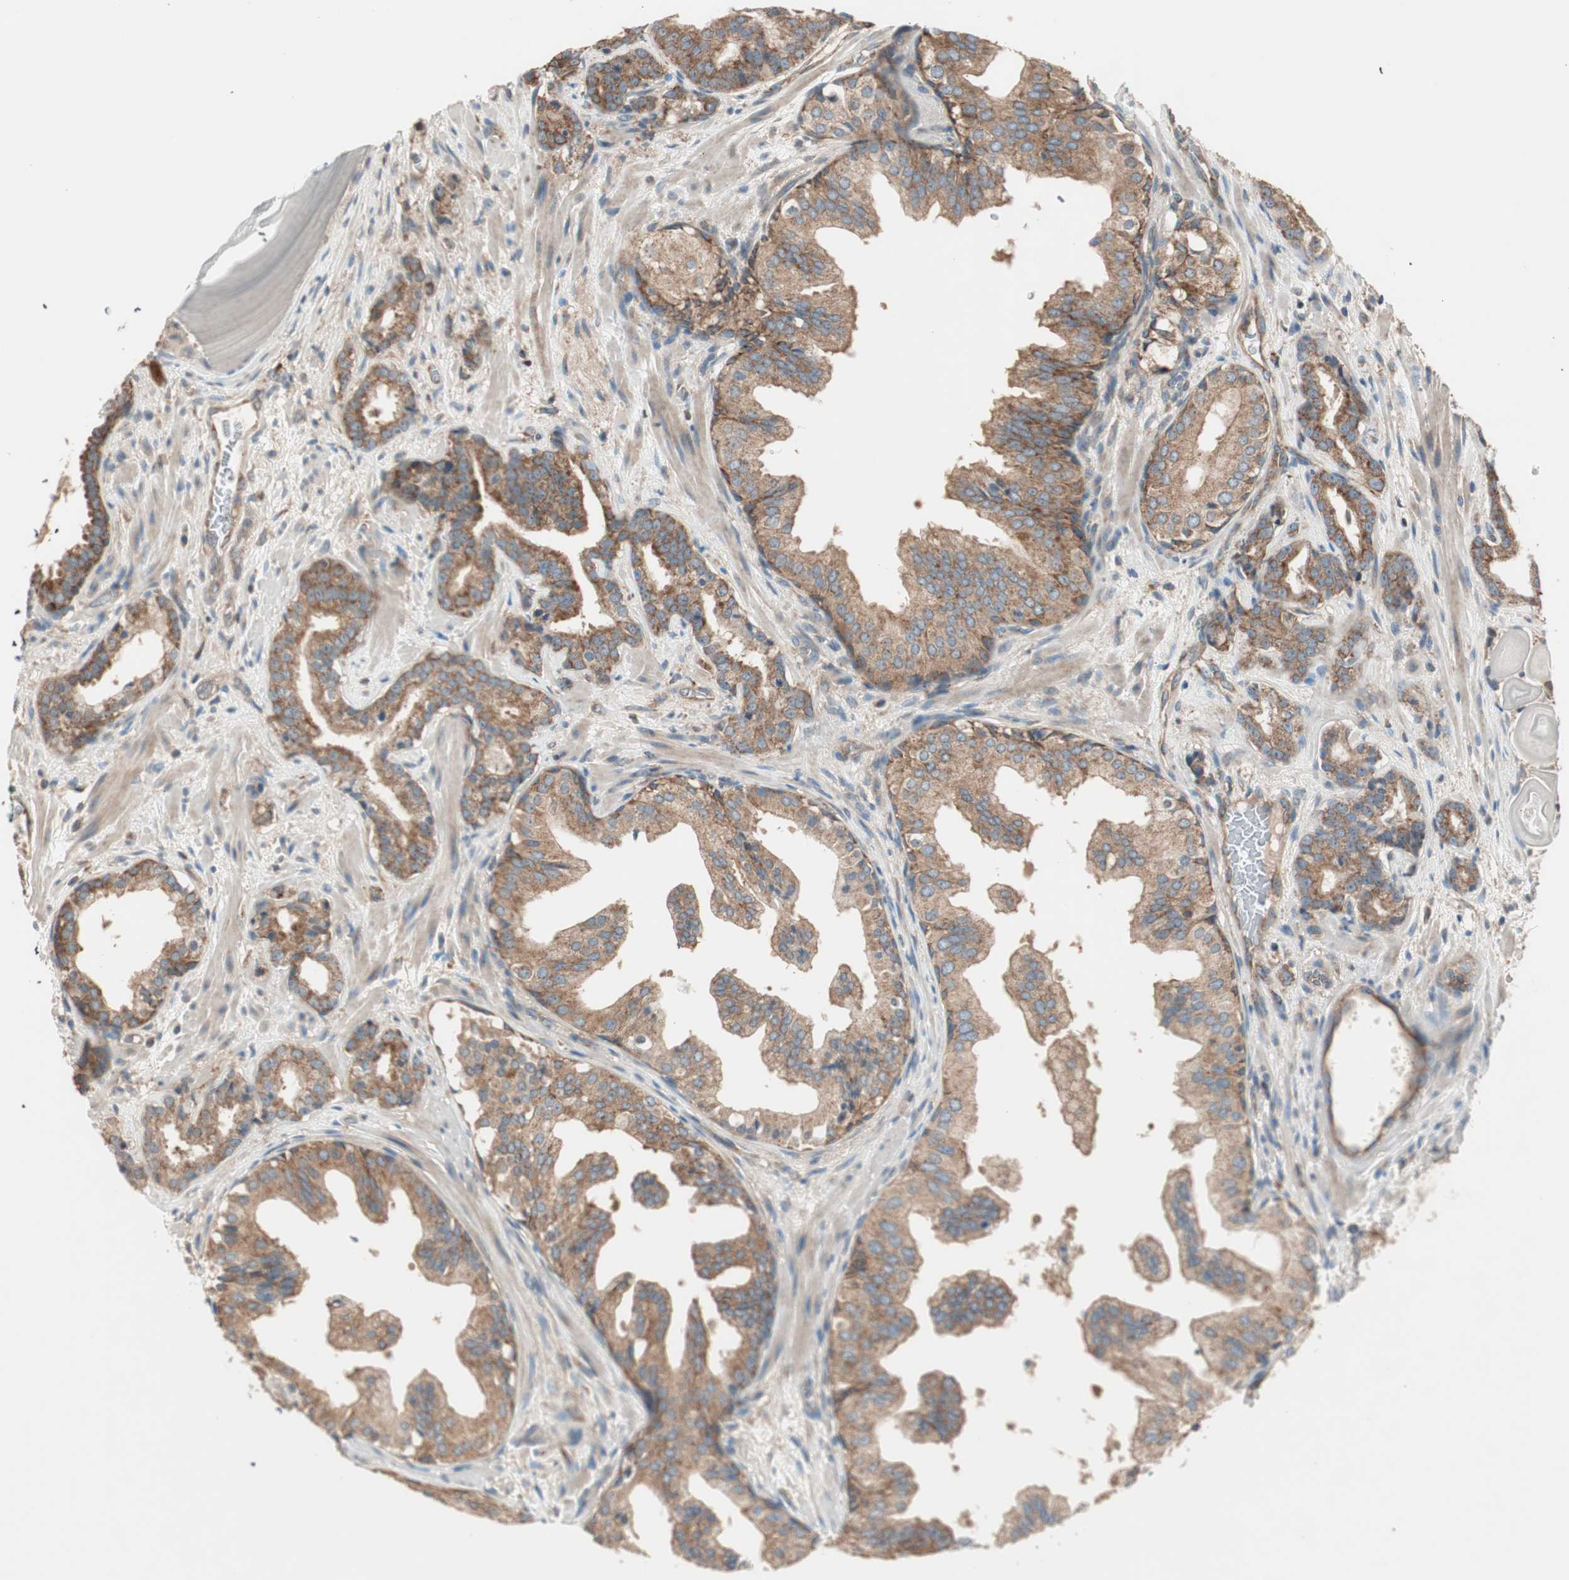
{"staining": {"intensity": "strong", "quantity": ">75%", "location": "cytoplasmic/membranous"}, "tissue": "prostate cancer", "cell_type": "Tumor cells", "image_type": "cancer", "snomed": [{"axis": "morphology", "description": "Adenocarcinoma, Low grade"}, {"axis": "topography", "description": "Prostate"}], "caption": "Prostate adenocarcinoma (low-grade) stained with a brown dye shows strong cytoplasmic/membranous positive expression in about >75% of tumor cells.", "gene": "CC2D1A", "patient": {"sex": "male", "age": 63}}